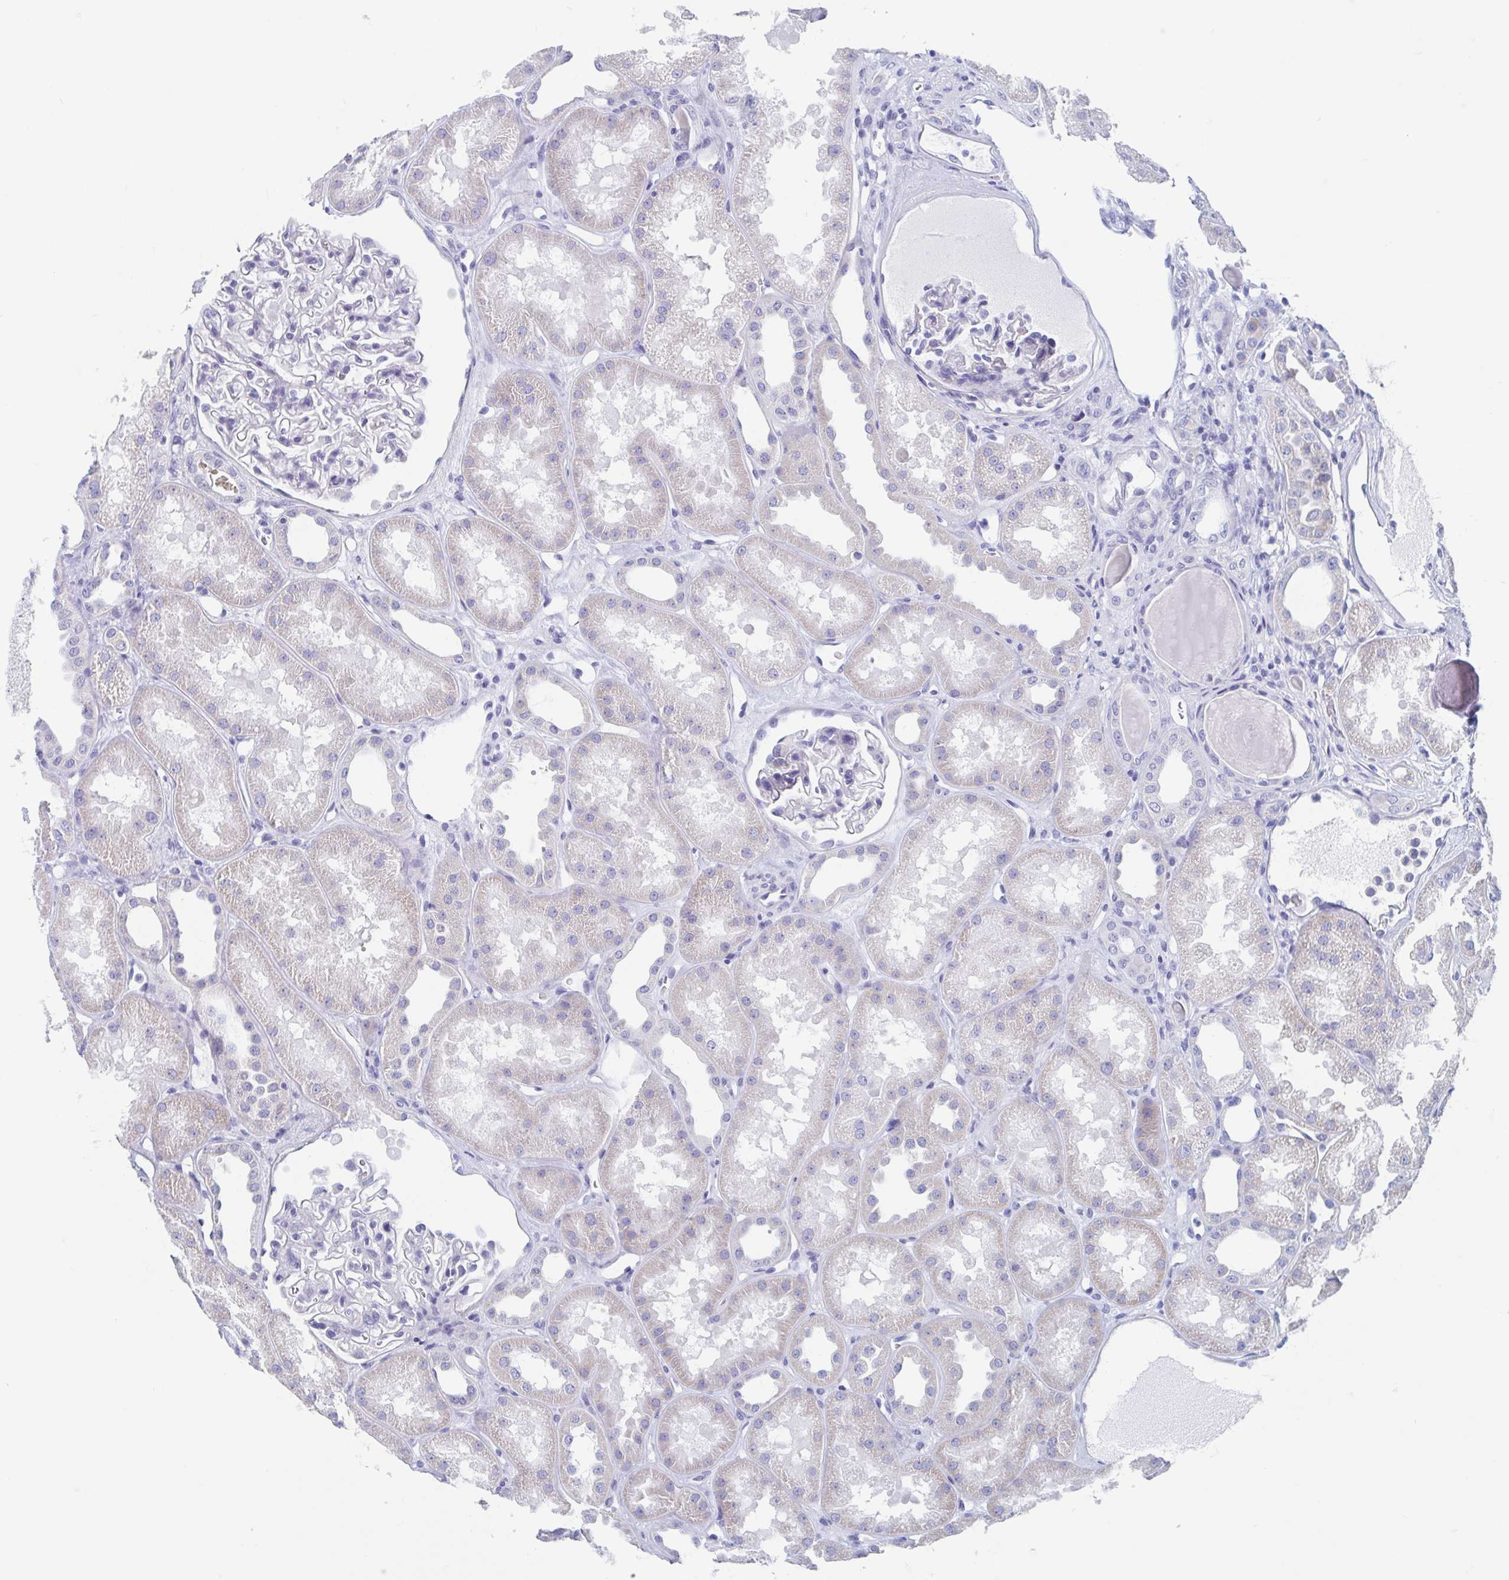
{"staining": {"intensity": "negative", "quantity": "none", "location": "none"}, "tissue": "kidney", "cell_type": "Cells in glomeruli", "image_type": "normal", "snomed": [{"axis": "morphology", "description": "Normal tissue, NOS"}, {"axis": "topography", "description": "Kidney"}], "caption": "IHC photomicrograph of normal kidney: kidney stained with DAB reveals no significant protein expression in cells in glomeruli.", "gene": "SHCBP1L", "patient": {"sex": "male", "age": 61}}